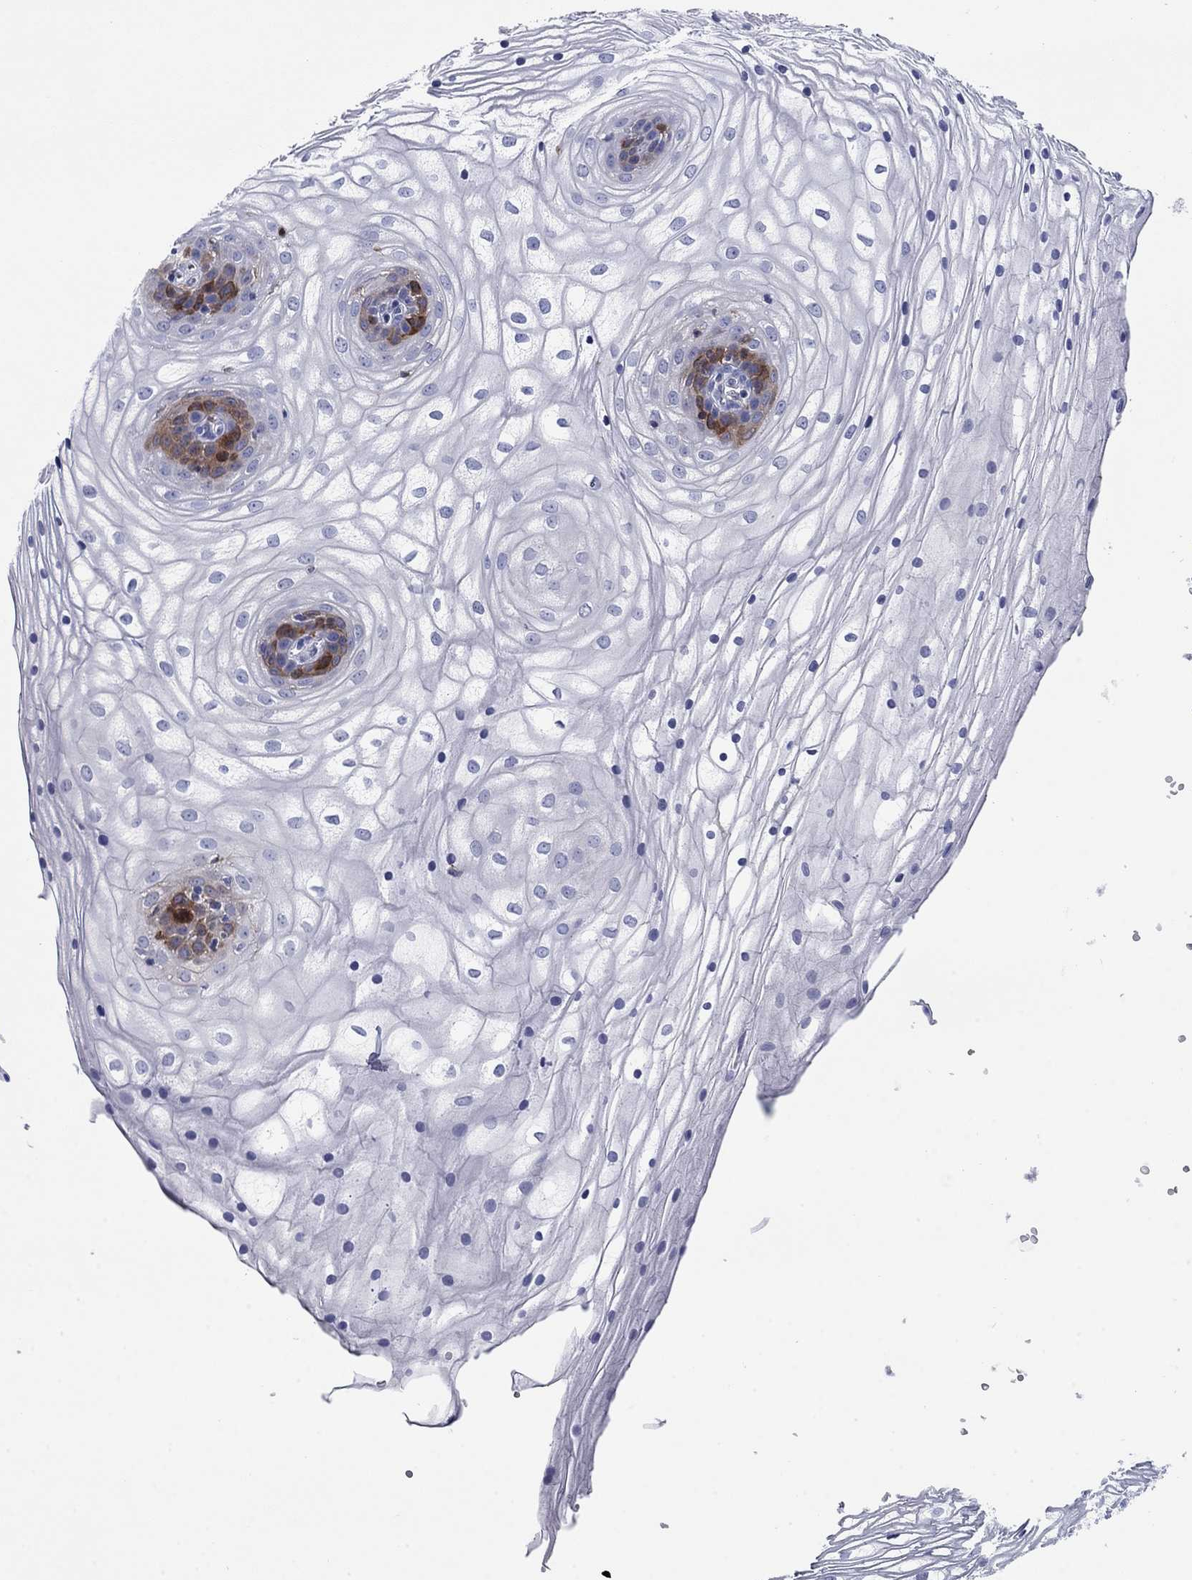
{"staining": {"intensity": "strong", "quantity": "<25%", "location": "cytoplasmic/membranous"}, "tissue": "vagina", "cell_type": "Squamous epithelial cells", "image_type": "normal", "snomed": [{"axis": "morphology", "description": "Normal tissue, NOS"}, {"axis": "topography", "description": "Vagina"}], "caption": "Unremarkable vagina reveals strong cytoplasmic/membranous staining in approximately <25% of squamous epithelial cells.", "gene": "STMN1", "patient": {"sex": "female", "age": 34}}